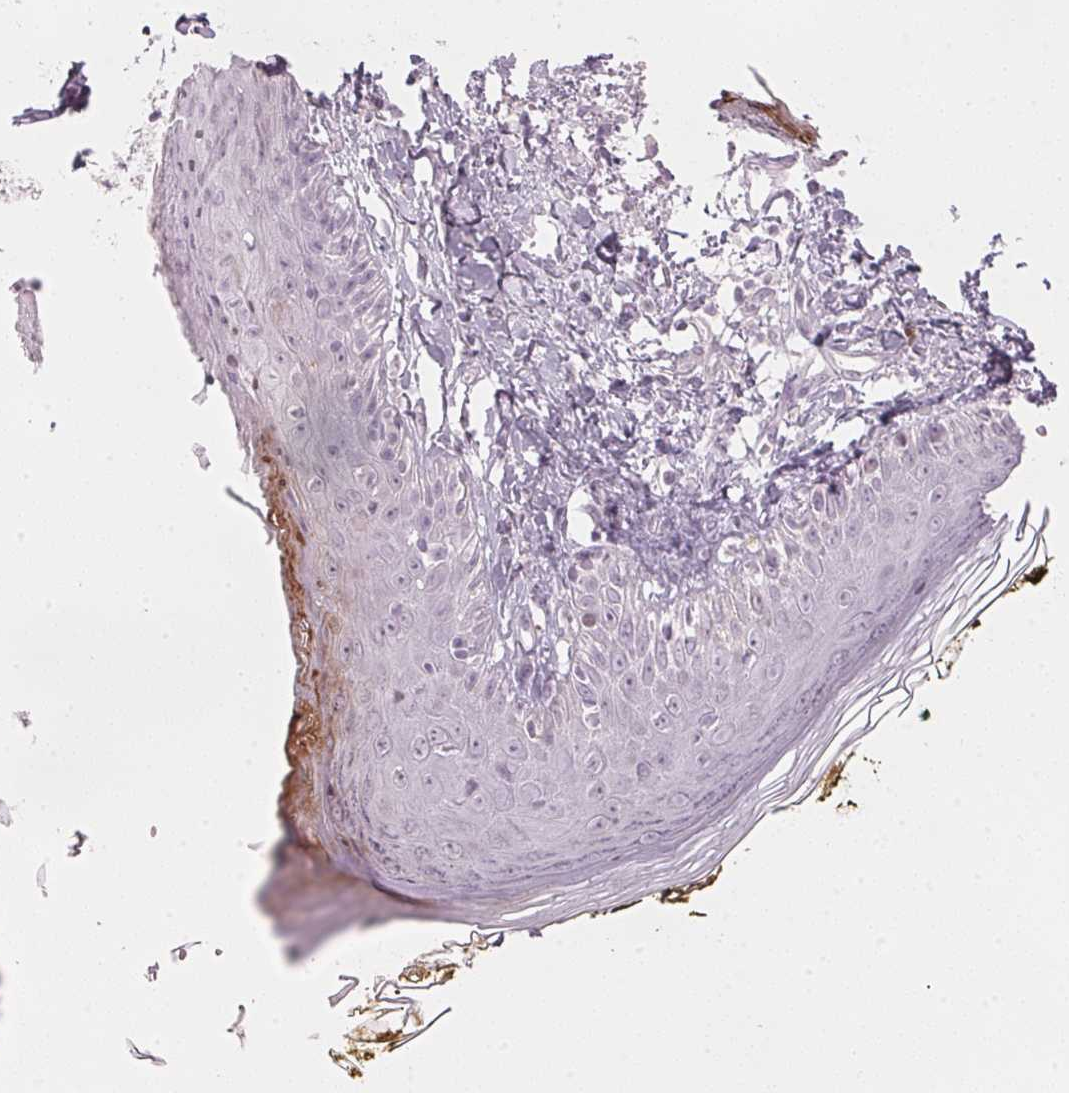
{"staining": {"intensity": "negative", "quantity": "none", "location": "none"}, "tissue": "skin", "cell_type": "Fibroblasts", "image_type": "normal", "snomed": [{"axis": "morphology", "description": "Normal tissue, NOS"}, {"axis": "topography", "description": "Skin"}], "caption": "This photomicrograph is of normal skin stained with IHC to label a protein in brown with the nuclei are counter-stained blue. There is no staining in fibroblasts.", "gene": "SFRP4", "patient": {"sex": "male", "age": 76}}